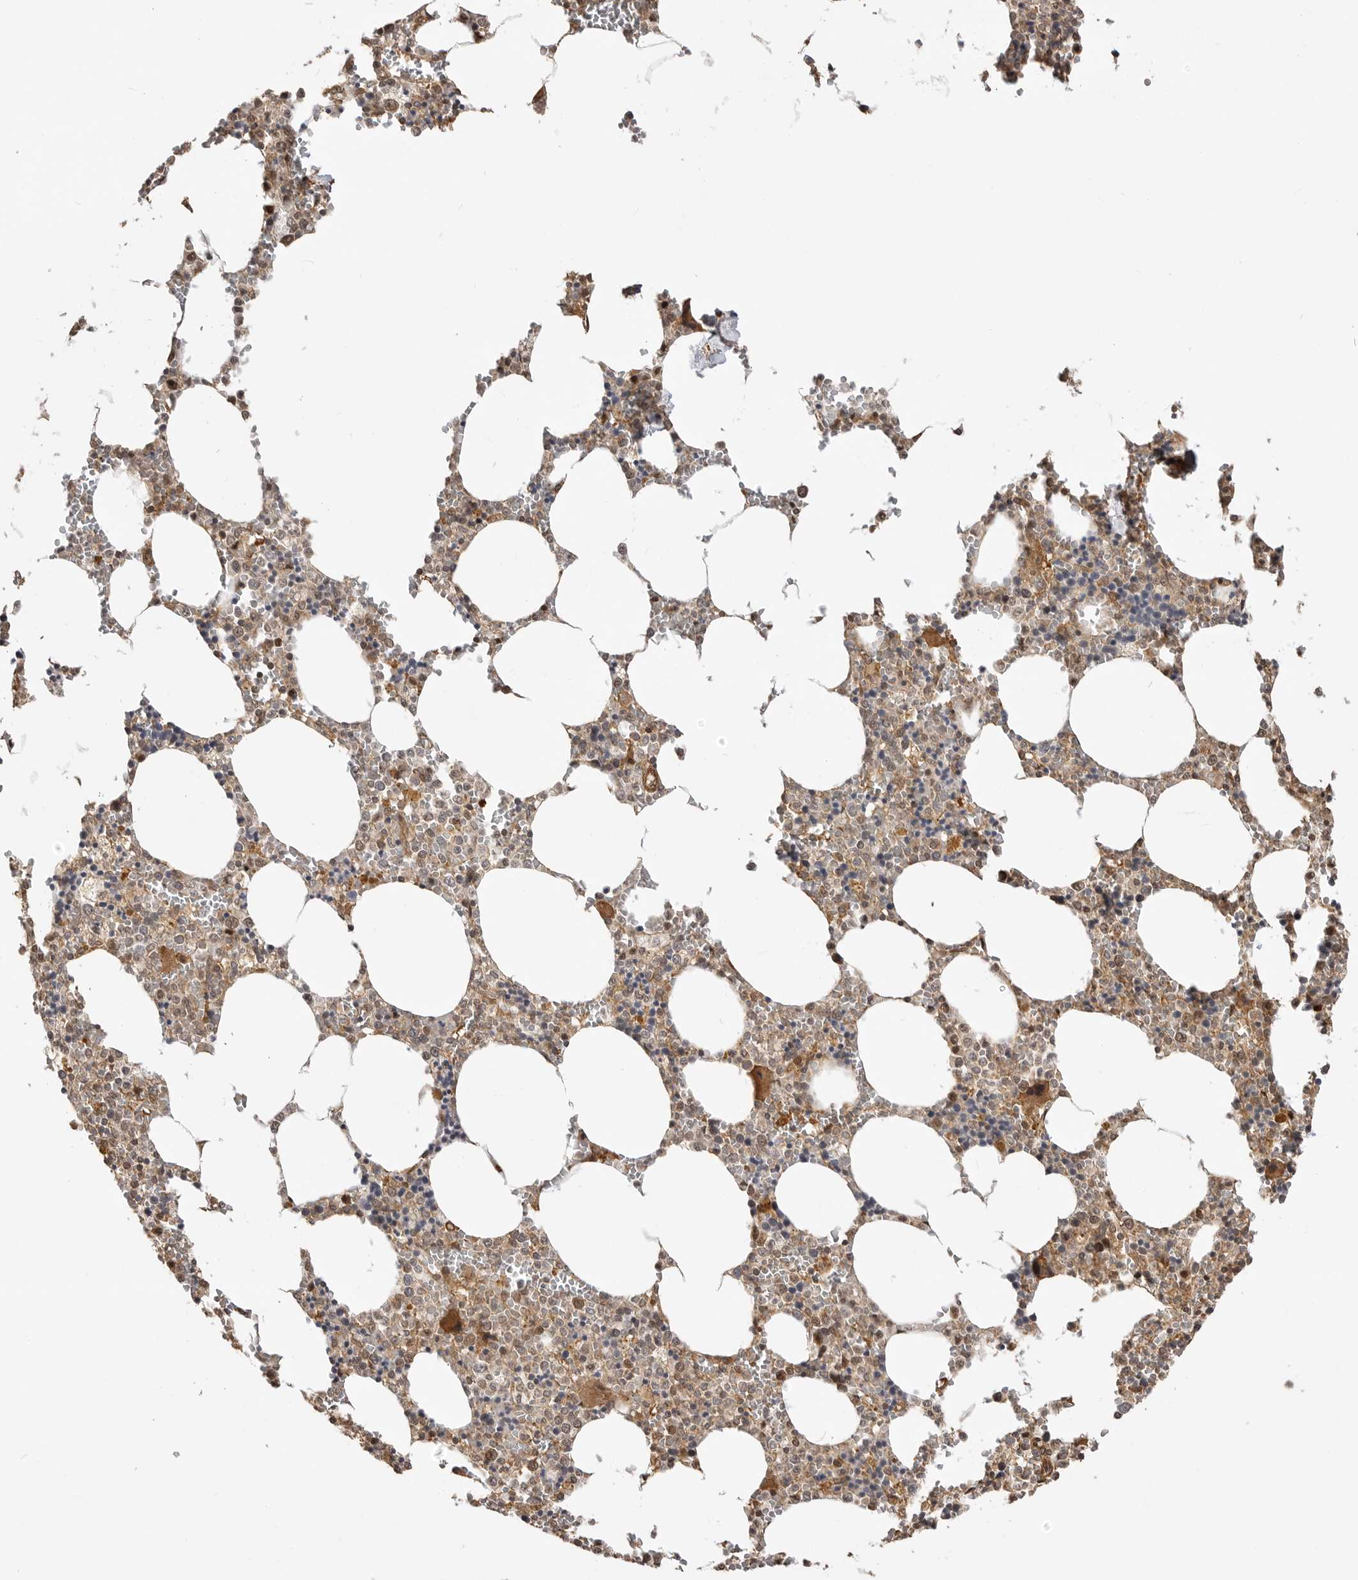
{"staining": {"intensity": "moderate", "quantity": "<25%", "location": "cytoplasmic/membranous,nuclear"}, "tissue": "bone marrow", "cell_type": "Hematopoietic cells", "image_type": "normal", "snomed": [{"axis": "morphology", "description": "Normal tissue, NOS"}, {"axis": "topography", "description": "Bone marrow"}], "caption": "Hematopoietic cells demonstrate low levels of moderate cytoplasmic/membranous,nuclear staining in about <25% of cells in benign human bone marrow. (IHC, brightfield microscopy, high magnification).", "gene": "ADPRS", "patient": {"sex": "male", "age": 70}}